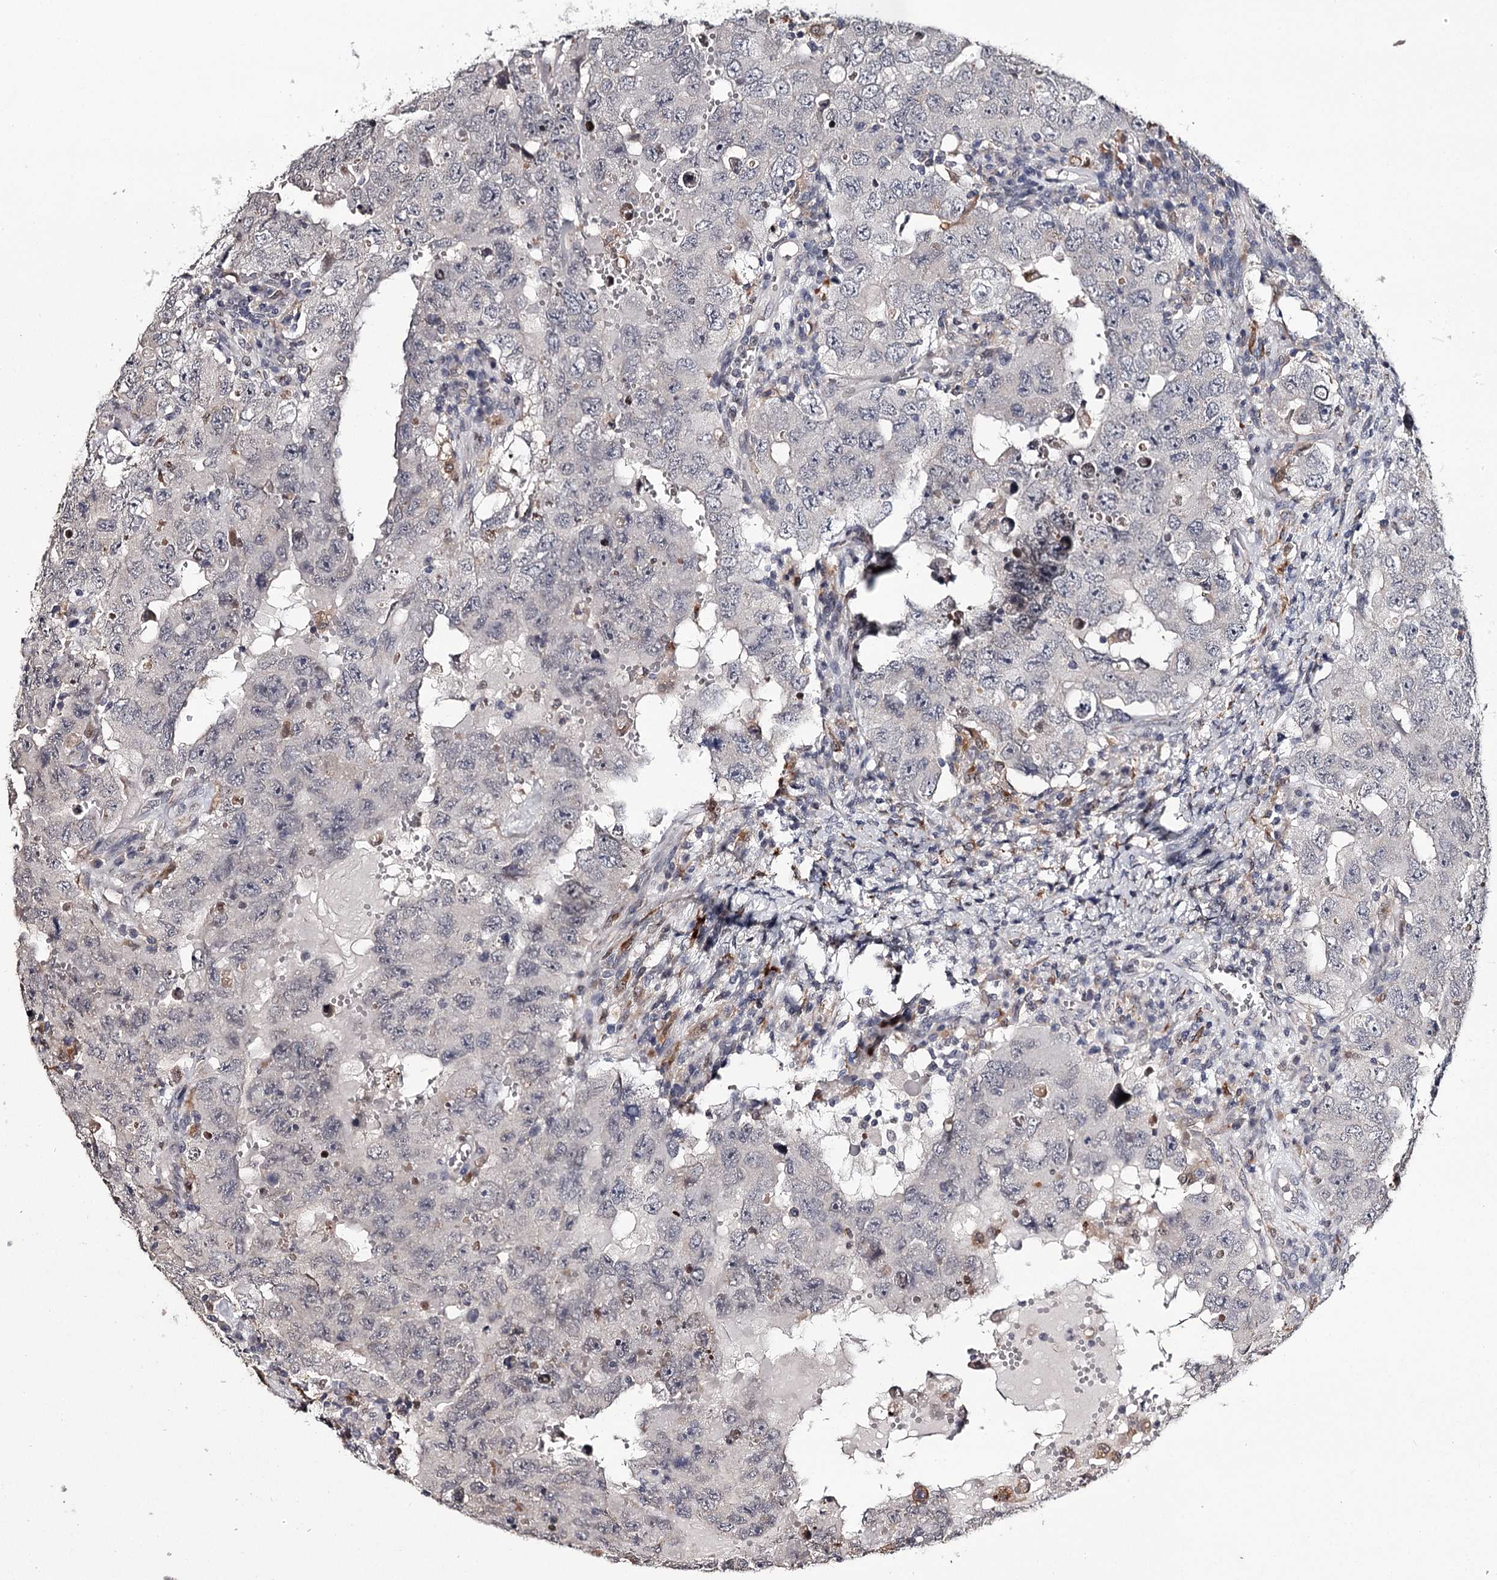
{"staining": {"intensity": "negative", "quantity": "none", "location": "none"}, "tissue": "testis cancer", "cell_type": "Tumor cells", "image_type": "cancer", "snomed": [{"axis": "morphology", "description": "Carcinoma, Embryonal, NOS"}, {"axis": "topography", "description": "Testis"}], "caption": "Immunohistochemistry (IHC) photomicrograph of human testis cancer (embryonal carcinoma) stained for a protein (brown), which shows no positivity in tumor cells.", "gene": "SLC32A1", "patient": {"sex": "male", "age": 26}}